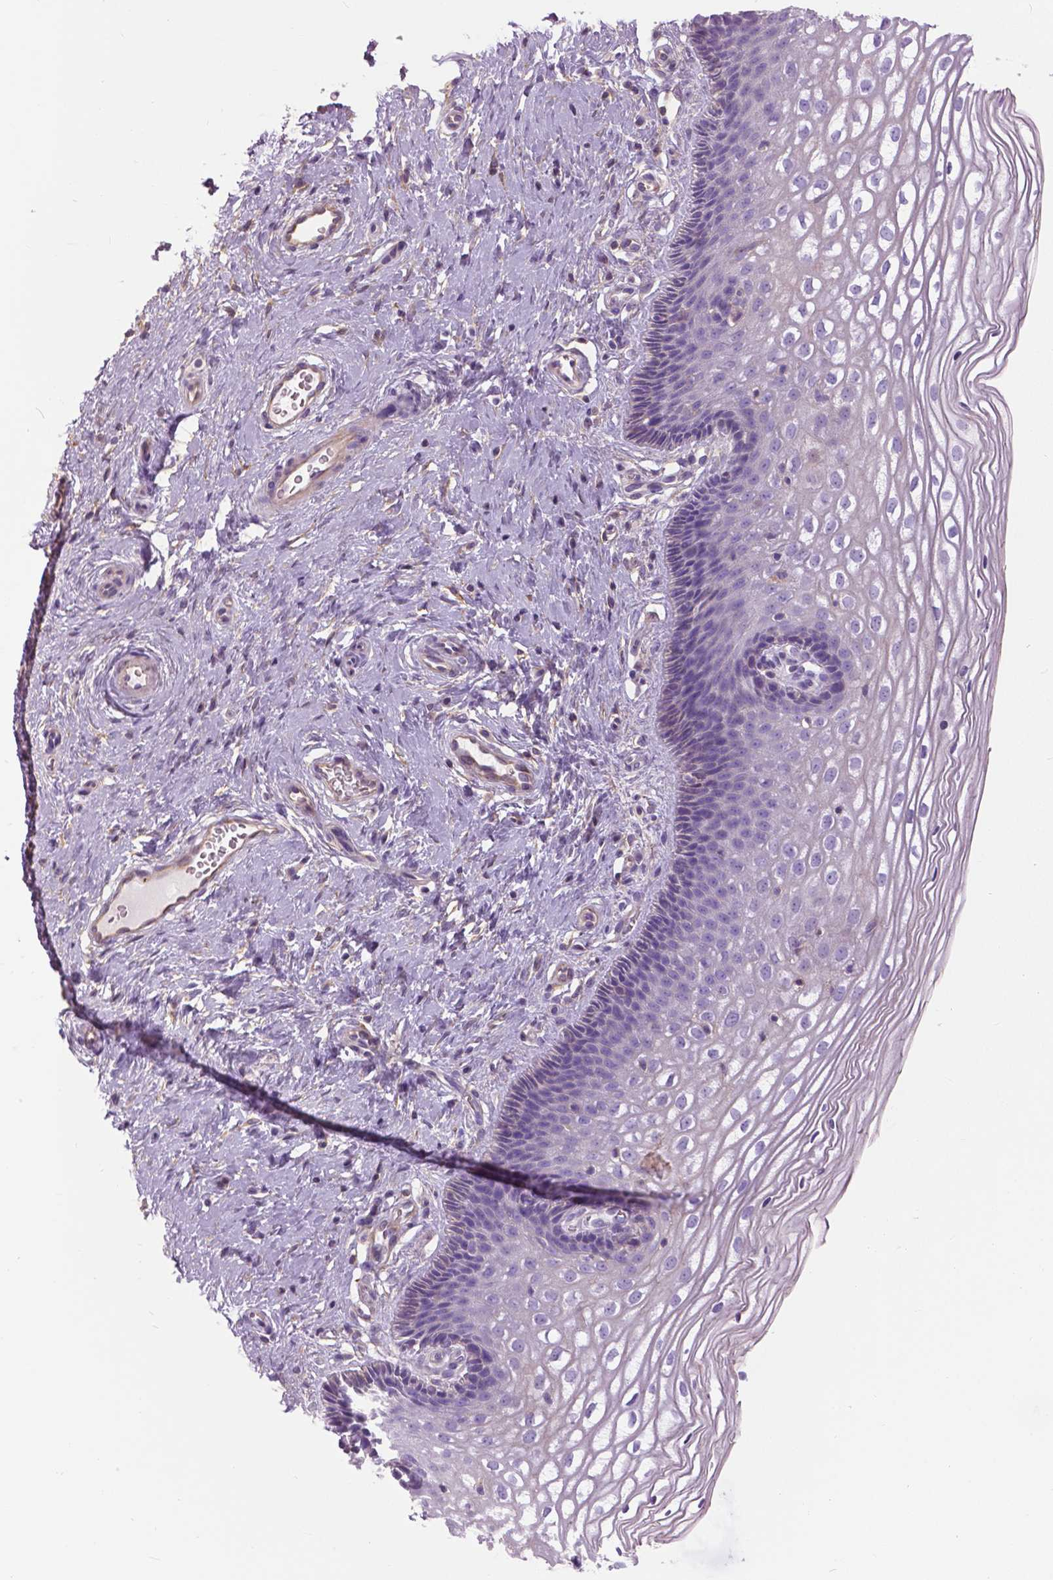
{"staining": {"intensity": "negative", "quantity": "none", "location": "none"}, "tissue": "cervix", "cell_type": "Glandular cells", "image_type": "normal", "snomed": [{"axis": "morphology", "description": "Normal tissue, NOS"}, {"axis": "topography", "description": "Cervix"}], "caption": "Unremarkable cervix was stained to show a protein in brown. There is no significant staining in glandular cells. Nuclei are stained in blue.", "gene": "ANXA13", "patient": {"sex": "female", "age": 34}}